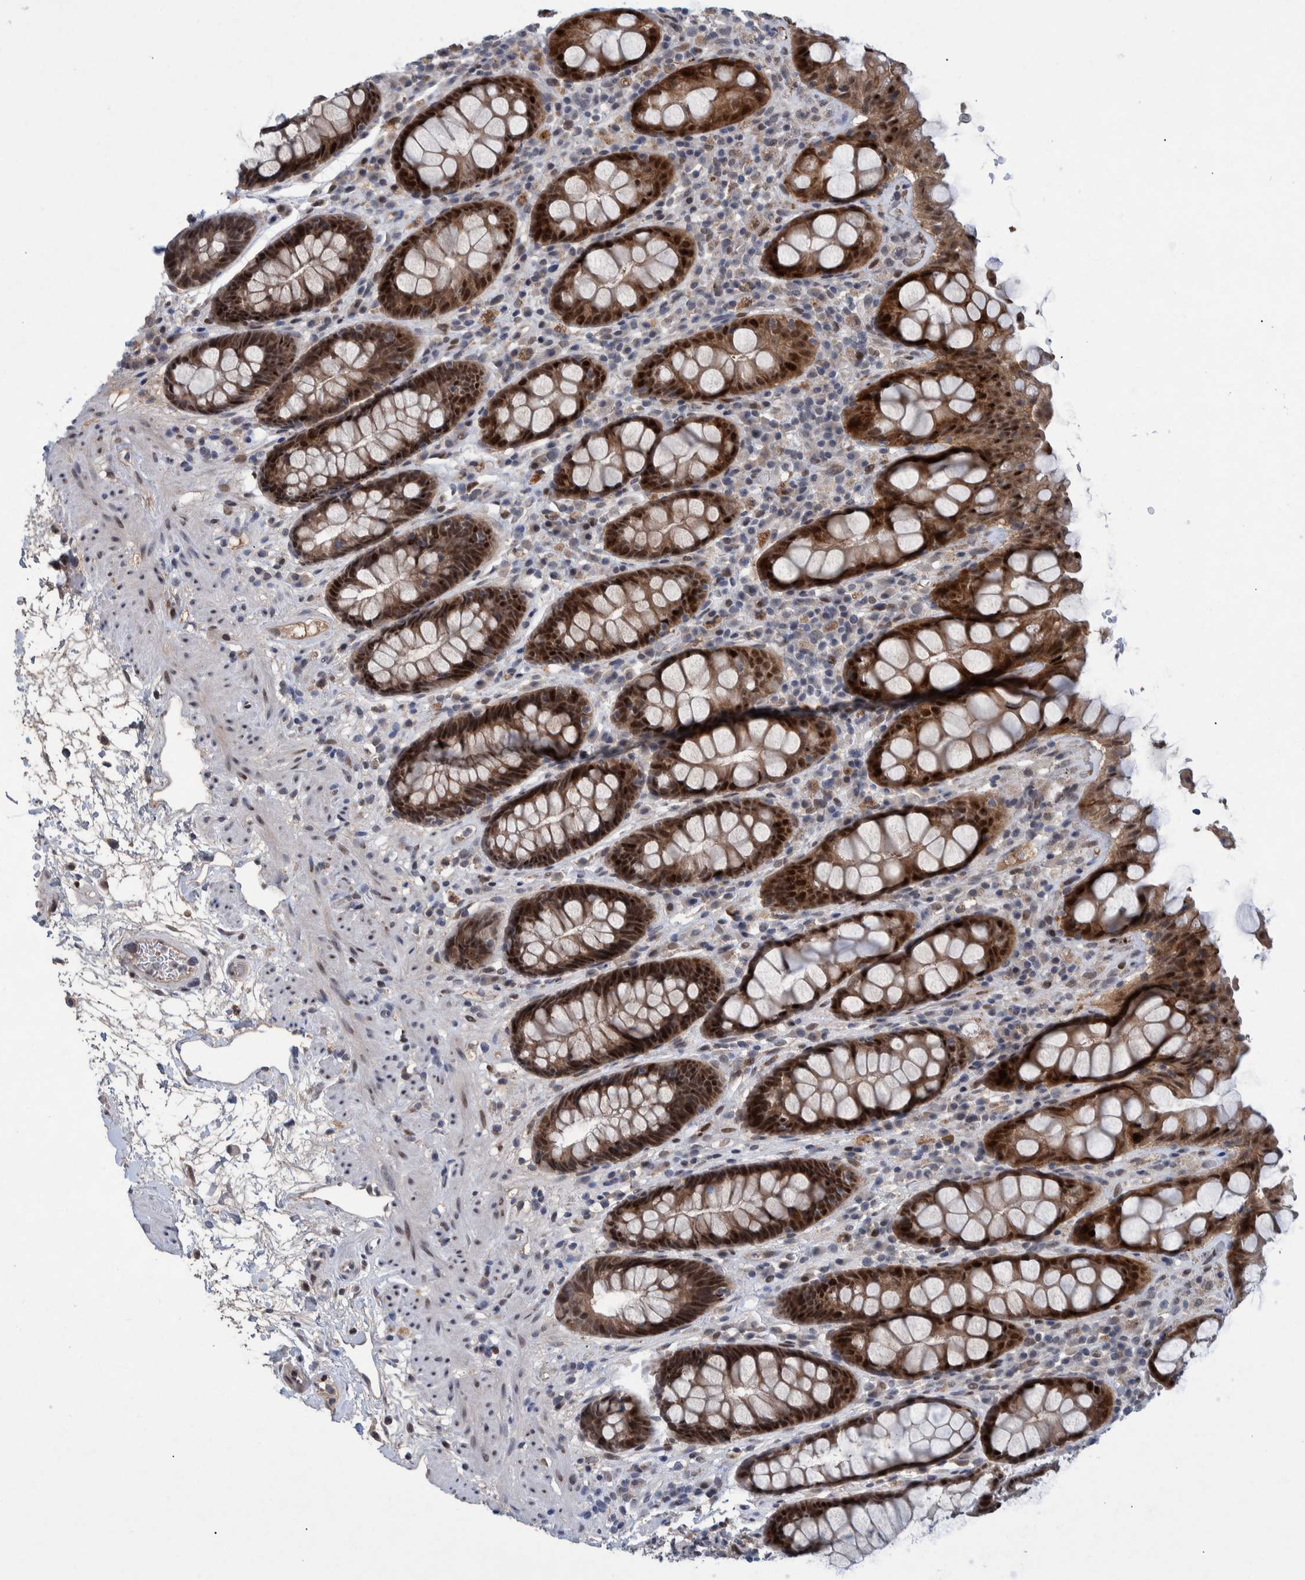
{"staining": {"intensity": "strong", "quantity": ">75%", "location": "cytoplasmic/membranous,nuclear"}, "tissue": "rectum", "cell_type": "Glandular cells", "image_type": "normal", "snomed": [{"axis": "morphology", "description": "Normal tissue, NOS"}, {"axis": "topography", "description": "Rectum"}], "caption": "This micrograph shows IHC staining of benign human rectum, with high strong cytoplasmic/membranous,nuclear positivity in approximately >75% of glandular cells.", "gene": "ESRP1", "patient": {"sex": "male", "age": 64}}